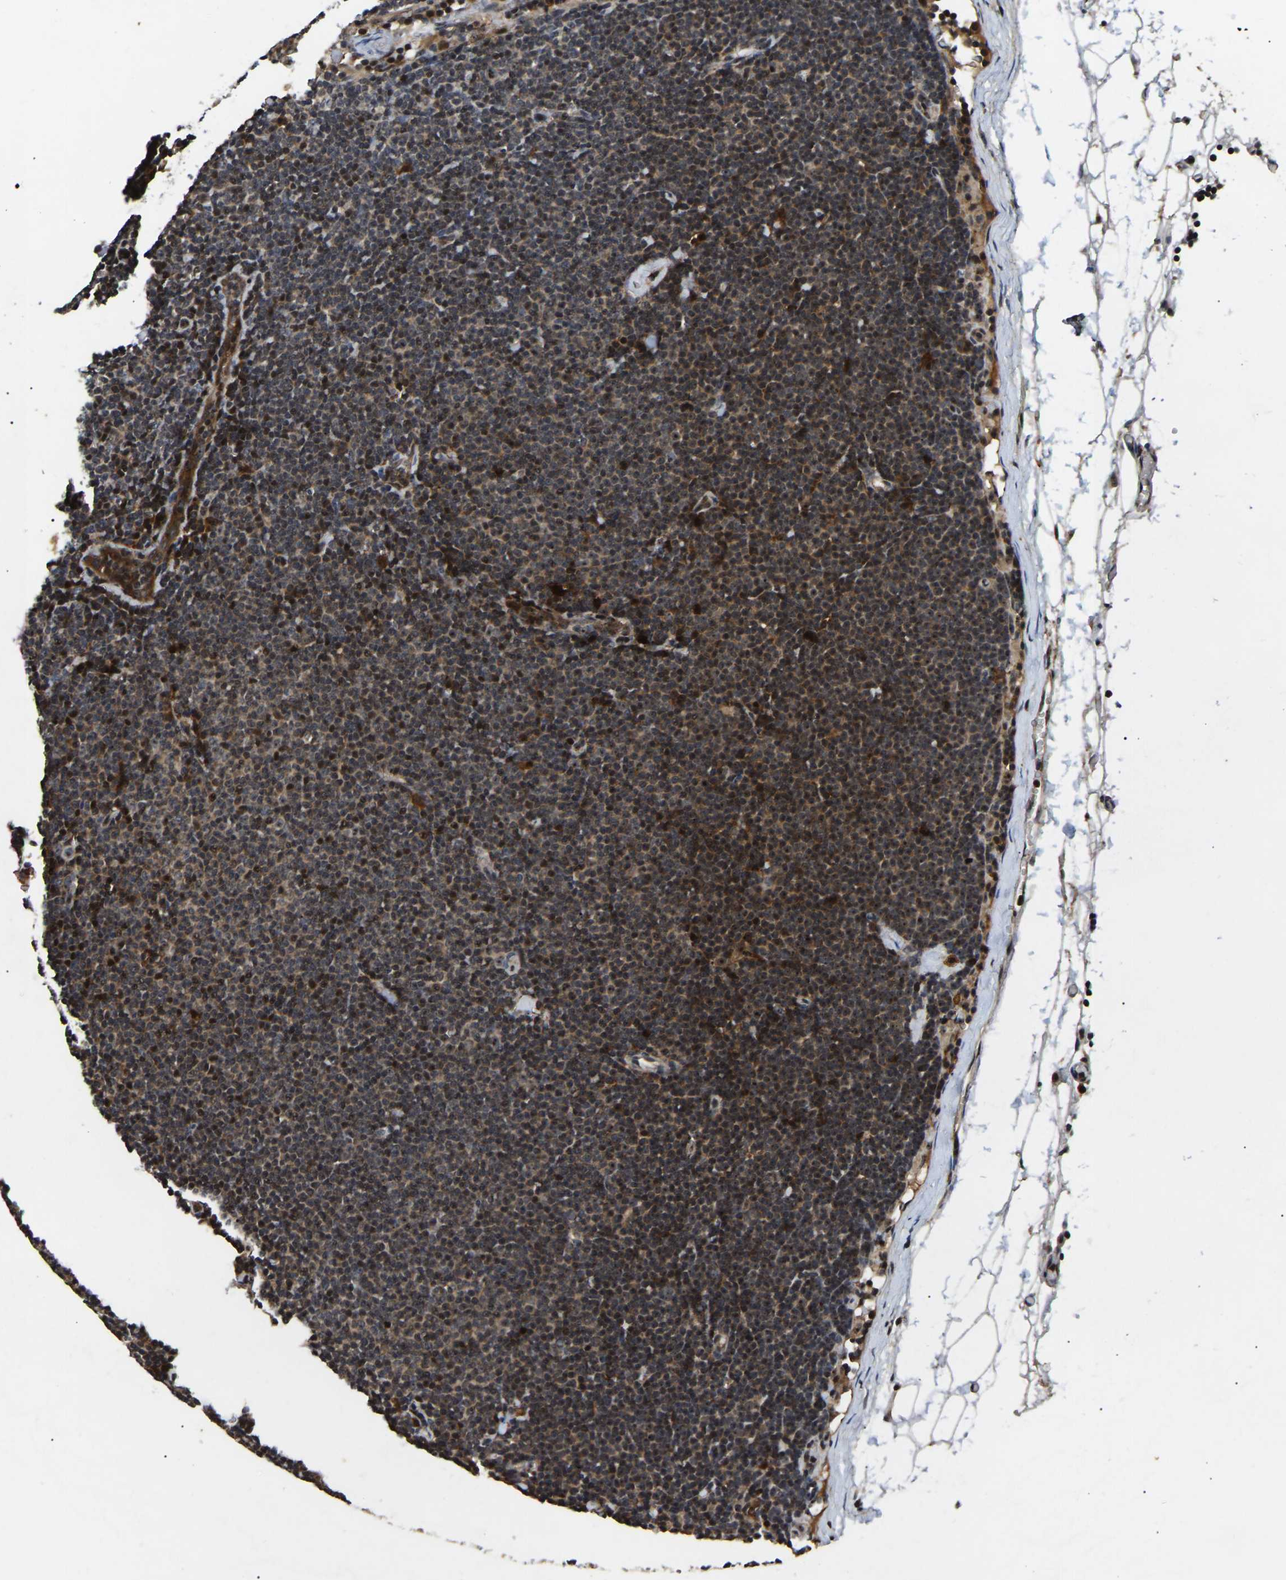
{"staining": {"intensity": "moderate", "quantity": ">75%", "location": "cytoplasmic/membranous,nuclear"}, "tissue": "lymphoma", "cell_type": "Tumor cells", "image_type": "cancer", "snomed": [{"axis": "morphology", "description": "Malignant lymphoma, non-Hodgkin's type, Low grade"}, {"axis": "topography", "description": "Lymph node"}], "caption": "Immunohistochemical staining of malignant lymphoma, non-Hodgkin's type (low-grade) shows medium levels of moderate cytoplasmic/membranous and nuclear positivity in approximately >75% of tumor cells.", "gene": "RBM28", "patient": {"sex": "female", "age": 53}}